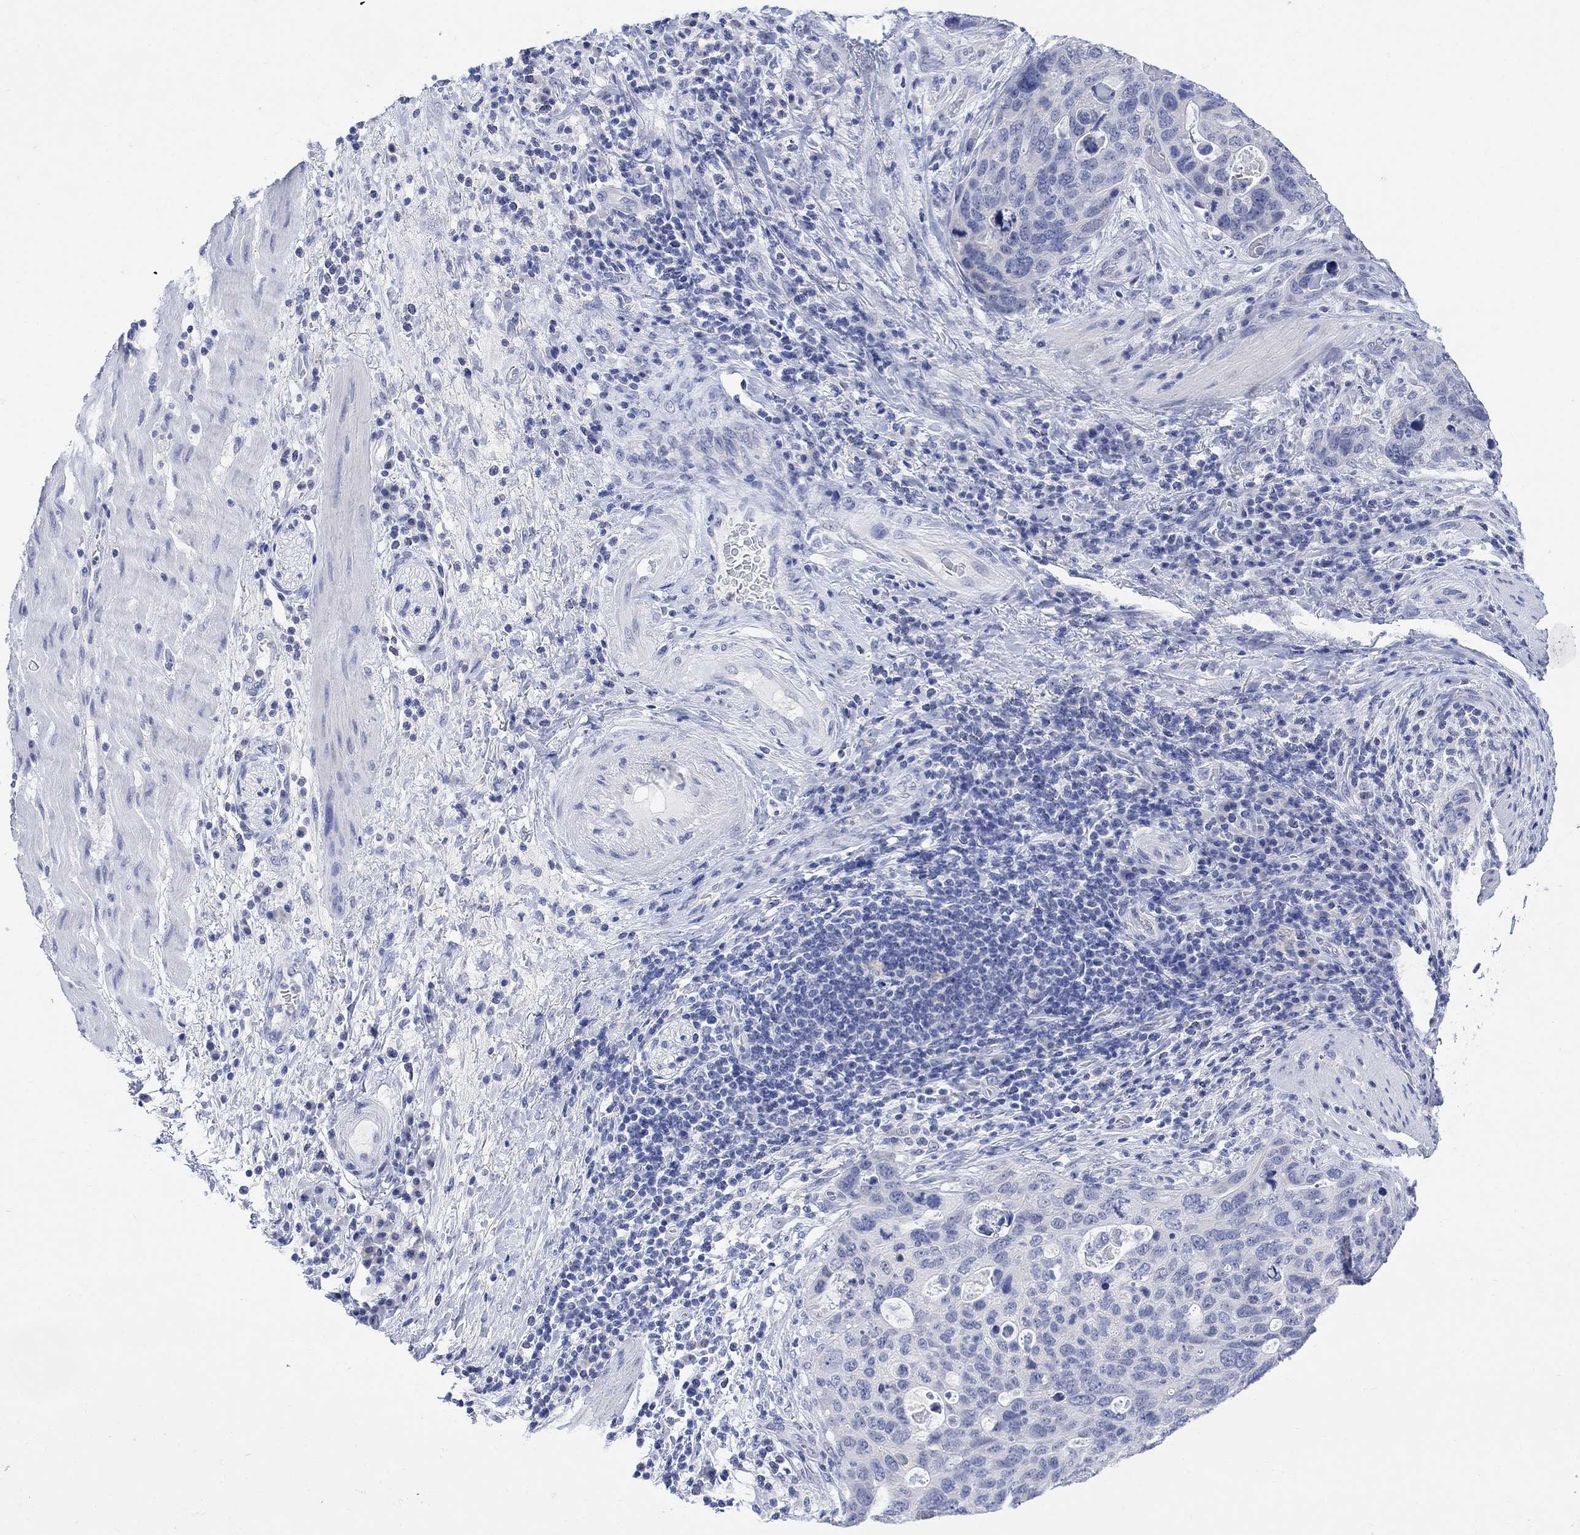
{"staining": {"intensity": "negative", "quantity": "none", "location": "none"}, "tissue": "stomach cancer", "cell_type": "Tumor cells", "image_type": "cancer", "snomed": [{"axis": "morphology", "description": "Adenocarcinoma, NOS"}, {"axis": "topography", "description": "Stomach"}], "caption": "A high-resolution photomicrograph shows immunohistochemistry (IHC) staining of stomach adenocarcinoma, which reveals no significant staining in tumor cells.", "gene": "FBP2", "patient": {"sex": "male", "age": 54}}